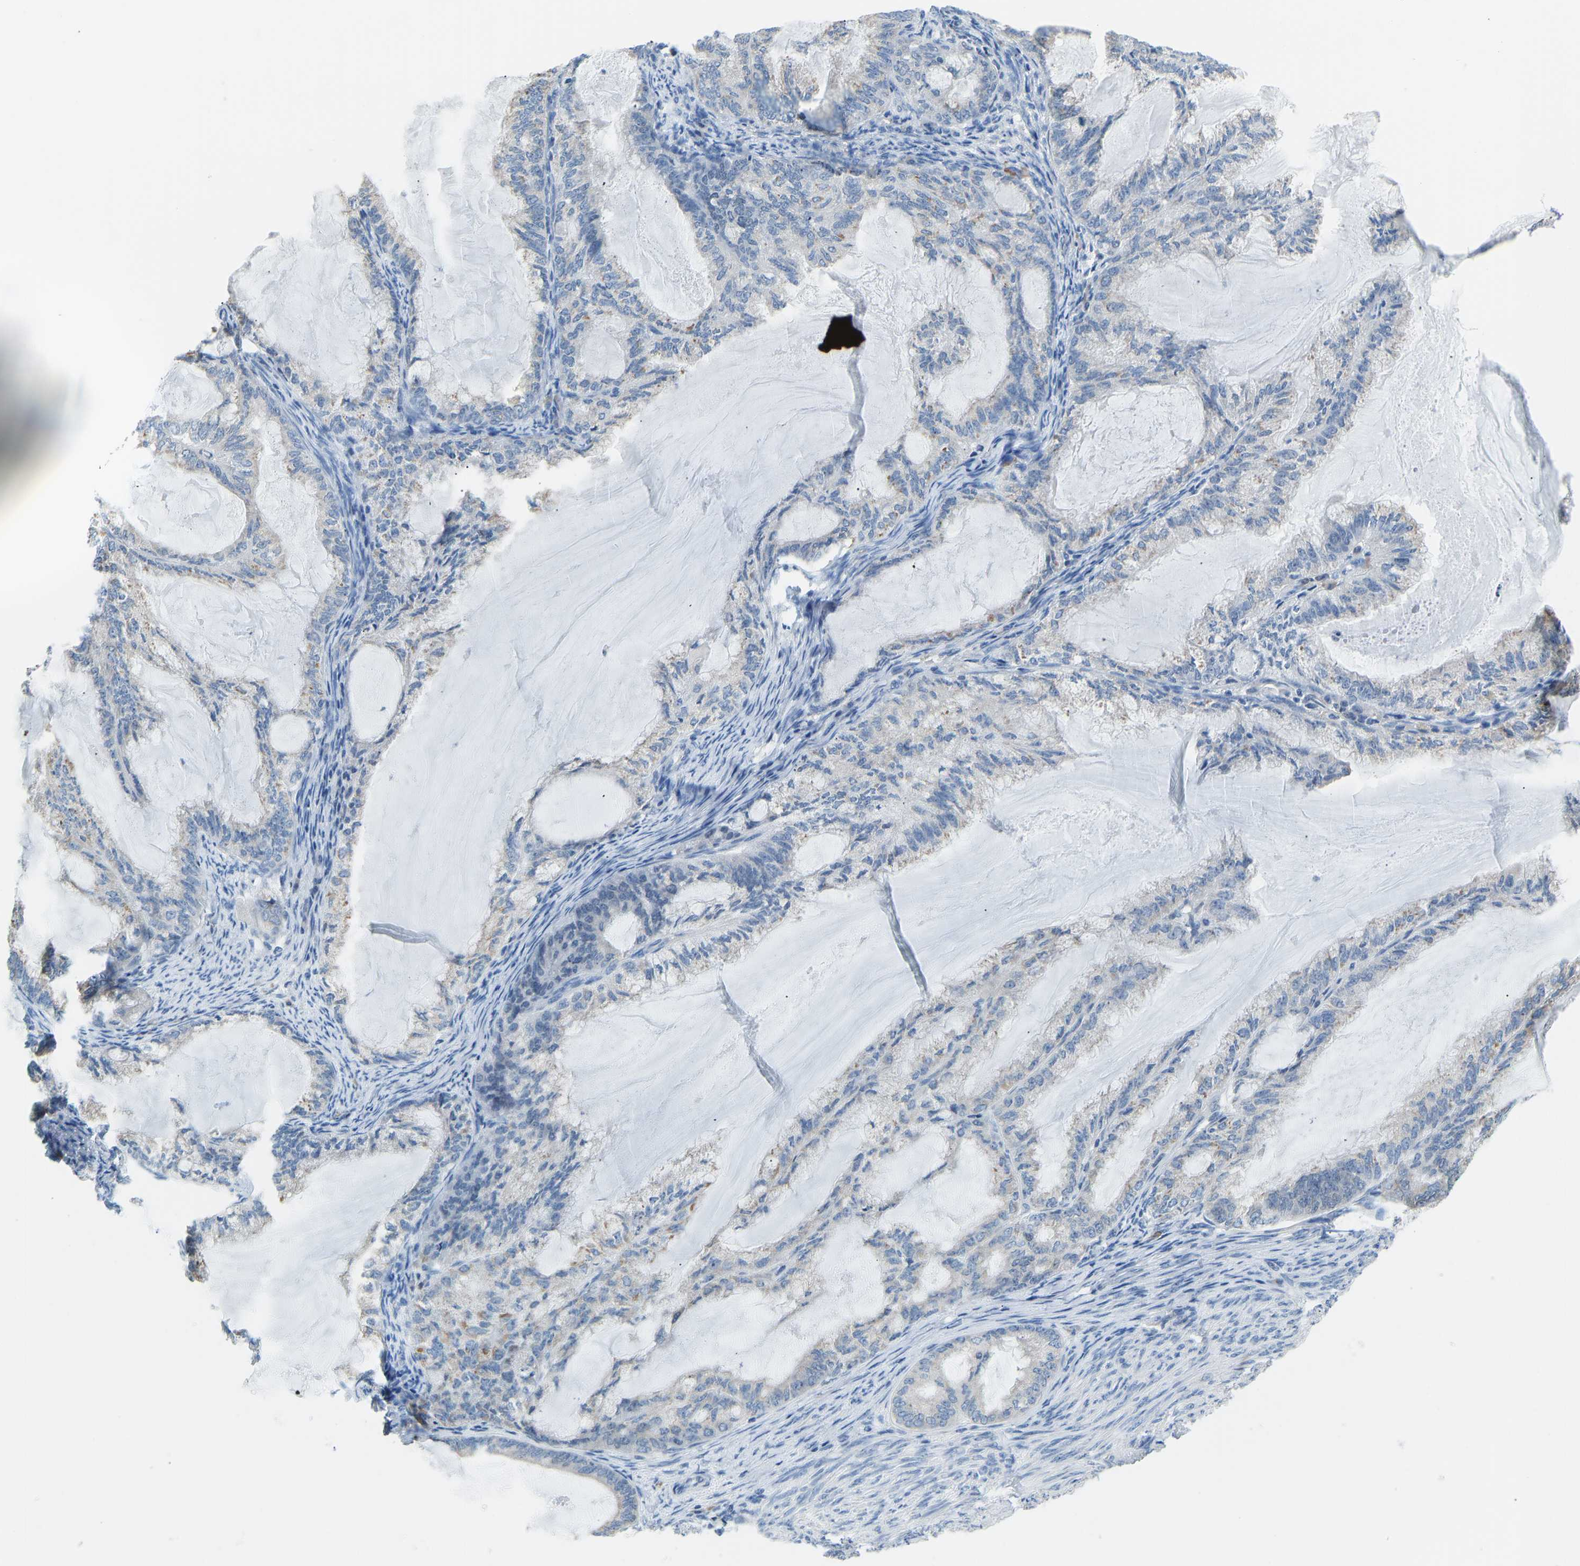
{"staining": {"intensity": "negative", "quantity": "none", "location": "none"}, "tissue": "endometrial cancer", "cell_type": "Tumor cells", "image_type": "cancer", "snomed": [{"axis": "morphology", "description": "Adenocarcinoma, NOS"}, {"axis": "topography", "description": "Endometrium"}], "caption": "Human endometrial cancer (adenocarcinoma) stained for a protein using immunohistochemistry exhibits no expression in tumor cells.", "gene": "VRK1", "patient": {"sex": "female", "age": 86}}